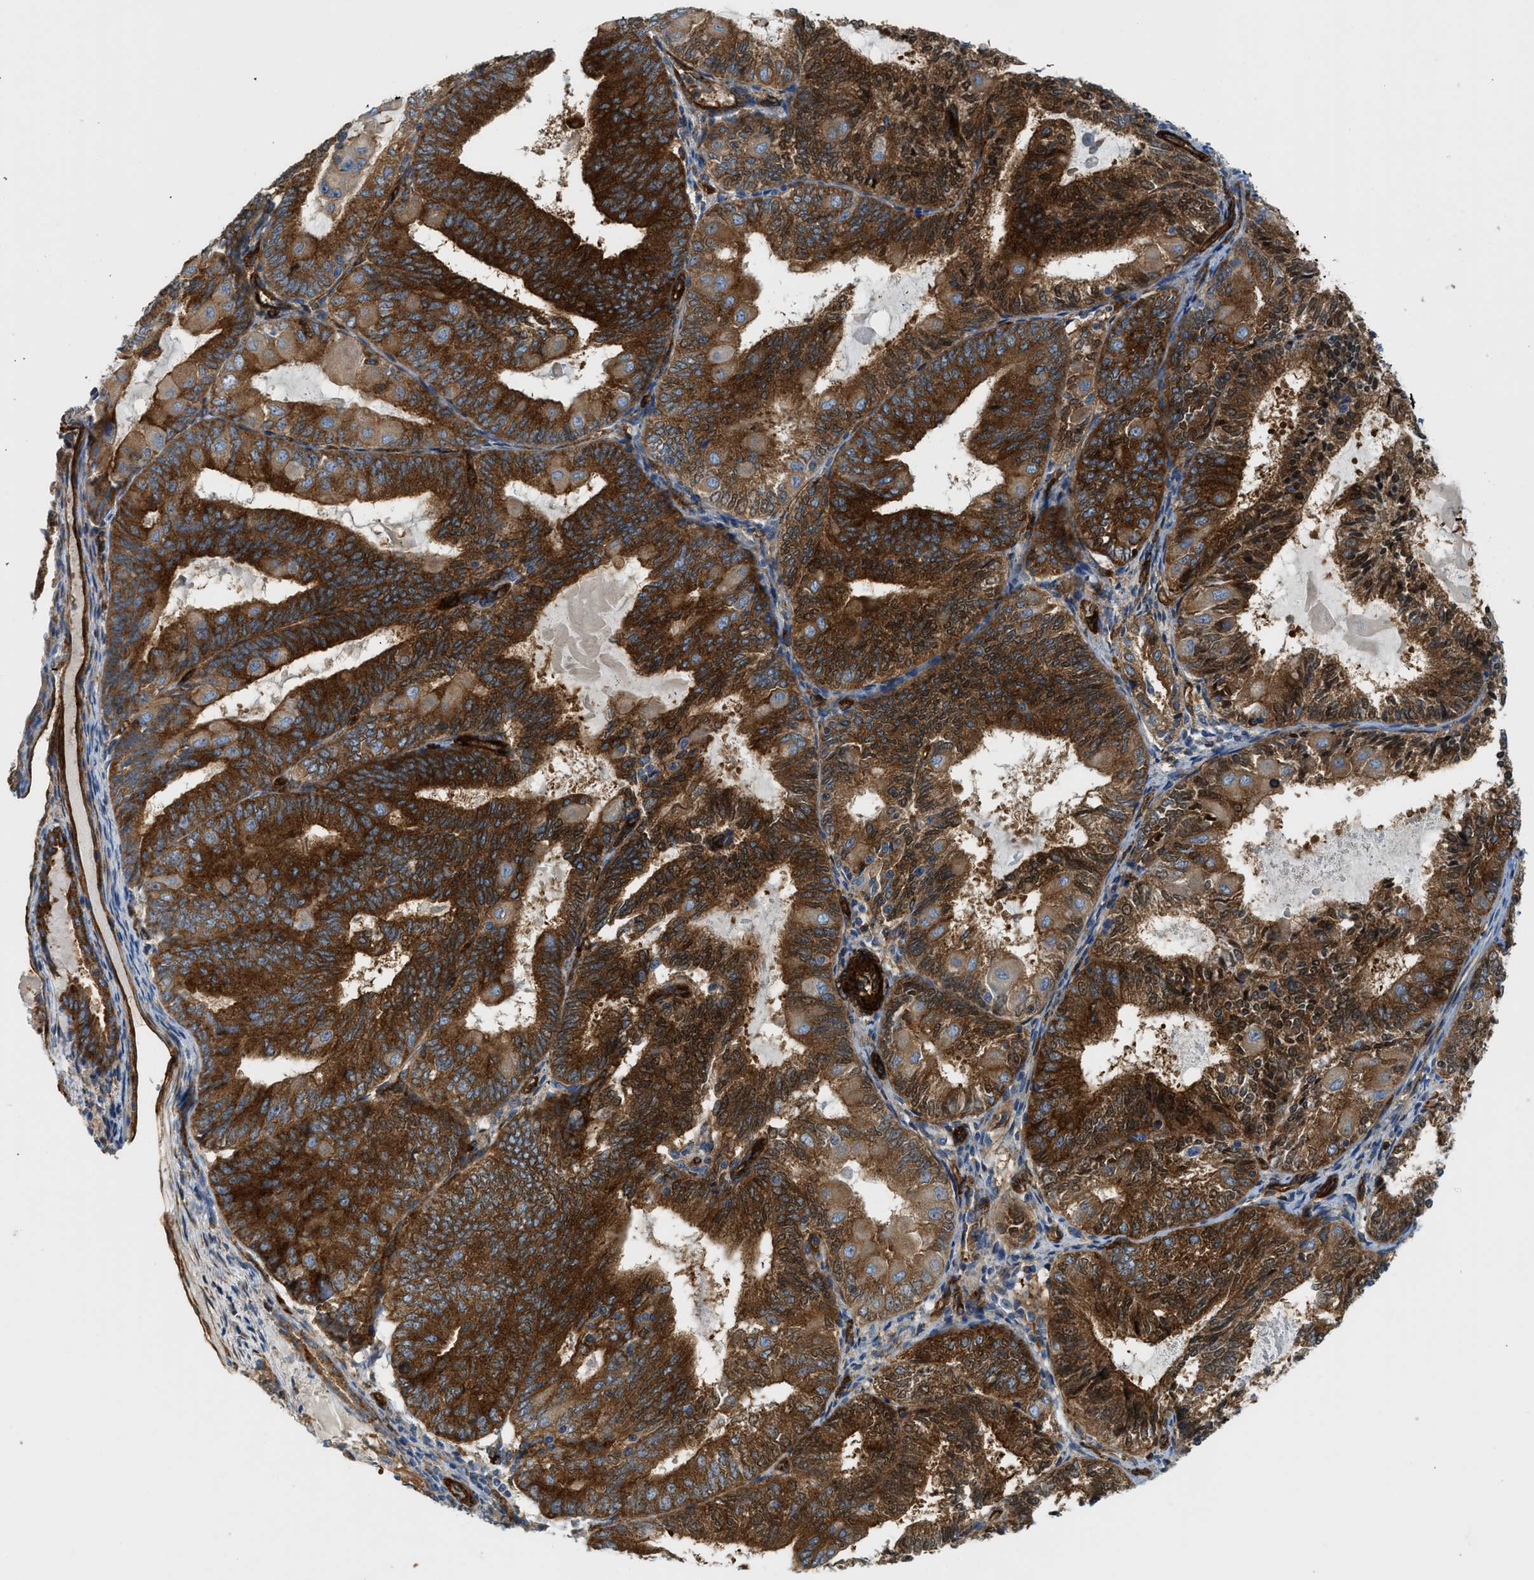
{"staining": {"intensity": "strong", "quantity": ">75%", "location": "cytoplasmic/membranous"}, "tissue": "endometrial cancer", "cell_type": "Tumor cells", "image_type": "cancer", "snomed": [{"axis": "morphology", "description": "Adenocarcinoma, NOS"}, {"axis": "topography", "description": "Endometrium"}], "caption": "Strong cytoplasmic/membranous protein expression is seen in about >75% of tumor cells in adenocarcinoma (endometrial).", "gene": "HIP1", "patient": {"sex": "female", "age": 81}}